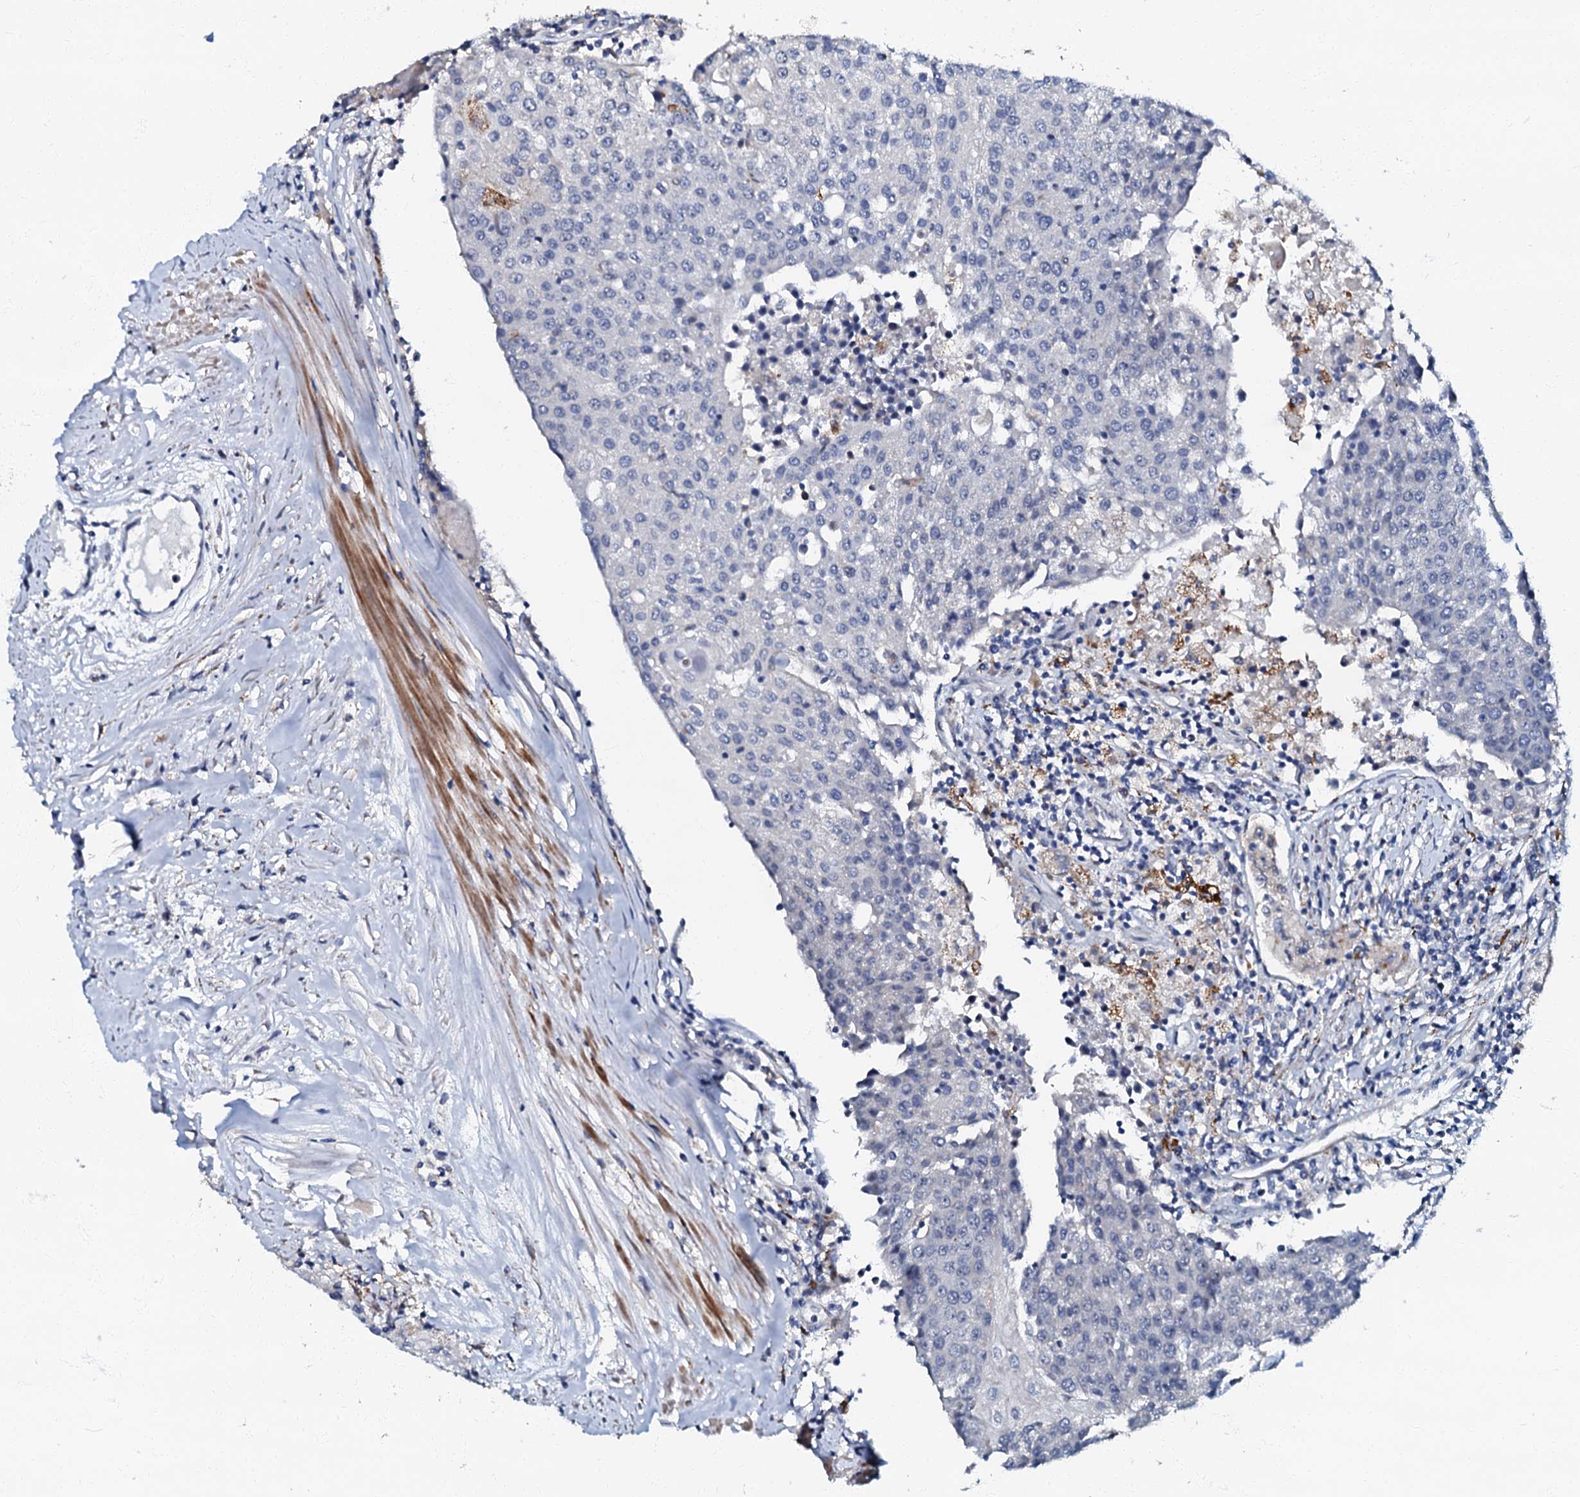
{"staining": {"intensity": "negative", "quantity": "none", "location": "none"}, "tissue": "urothelial cancer", "cell_type": "Tumor cells", "image_type": "cancer", "snomed": [{"axis": "morphology", "description": "Urothelial carcinoma, High grade"}, {"axis": "topography", "description": "Urinary bladder"}], "caption": "Tumor cells are negative for protein expression in human high-grade urothelial carcinoma. (Immunohistochemistry, brightfield microscopy, high magnification).", "gene": "OLAH", "patient": {"sex": "female", "age": 85}}